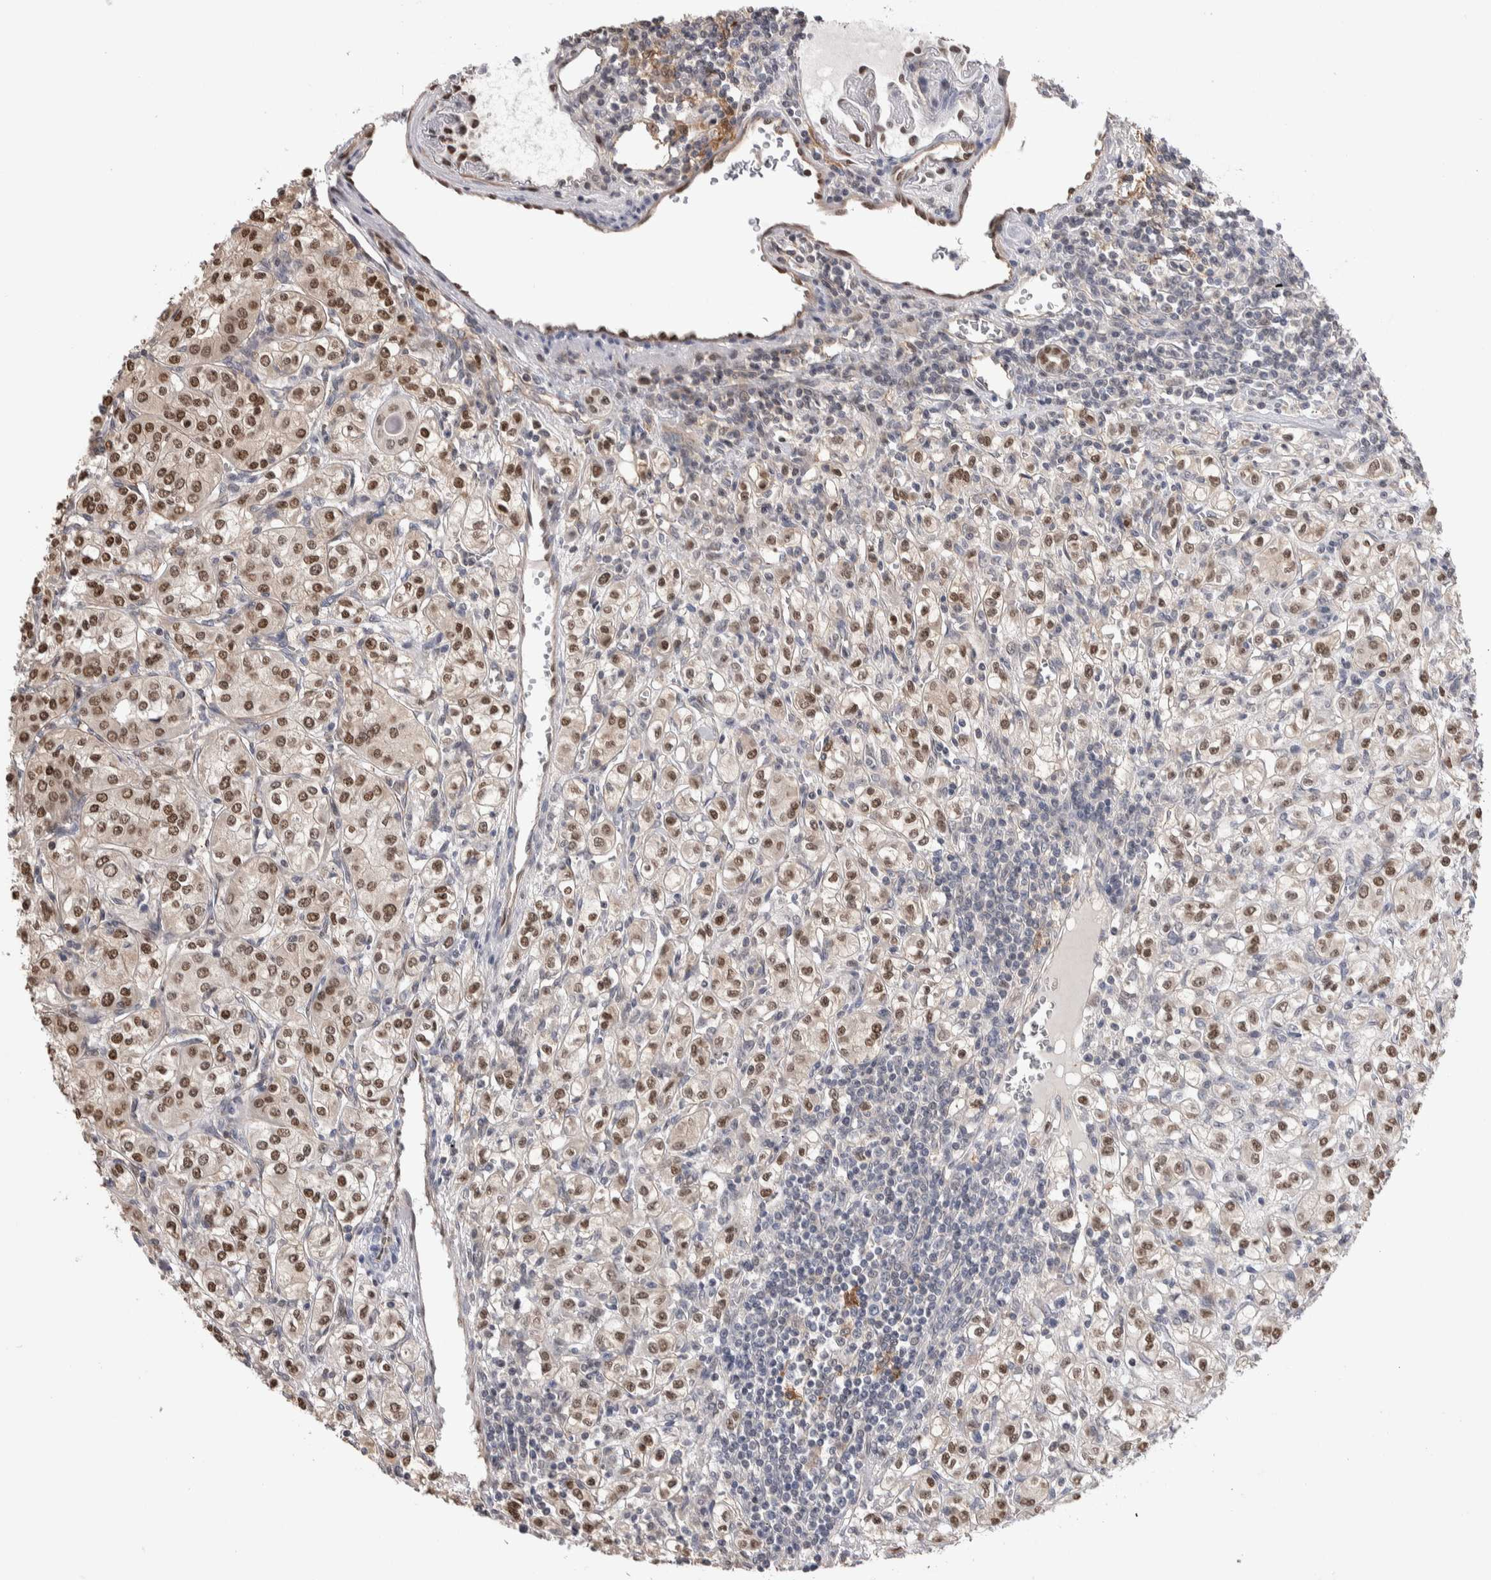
{"staining": {"intensity": "moderate", "quantity": ">75%", "location": "nuclear"}, "tissue": "renal cancer", "cell_type": "Tumor cells", "image_type": "cancer", "snomed": [{"axis": "morphology", "description": "Adenocarcinoma, NOS"}, {"axis": "topography", "description": "Kidney"}], "caption": "The histopathology image demonstrates staining of renal cancer, revealing moderate nuclear protein staining (brown color) within tumor cells.", "gene": "ZBTB49", "patient": {"sex": "male", "age": 77}}